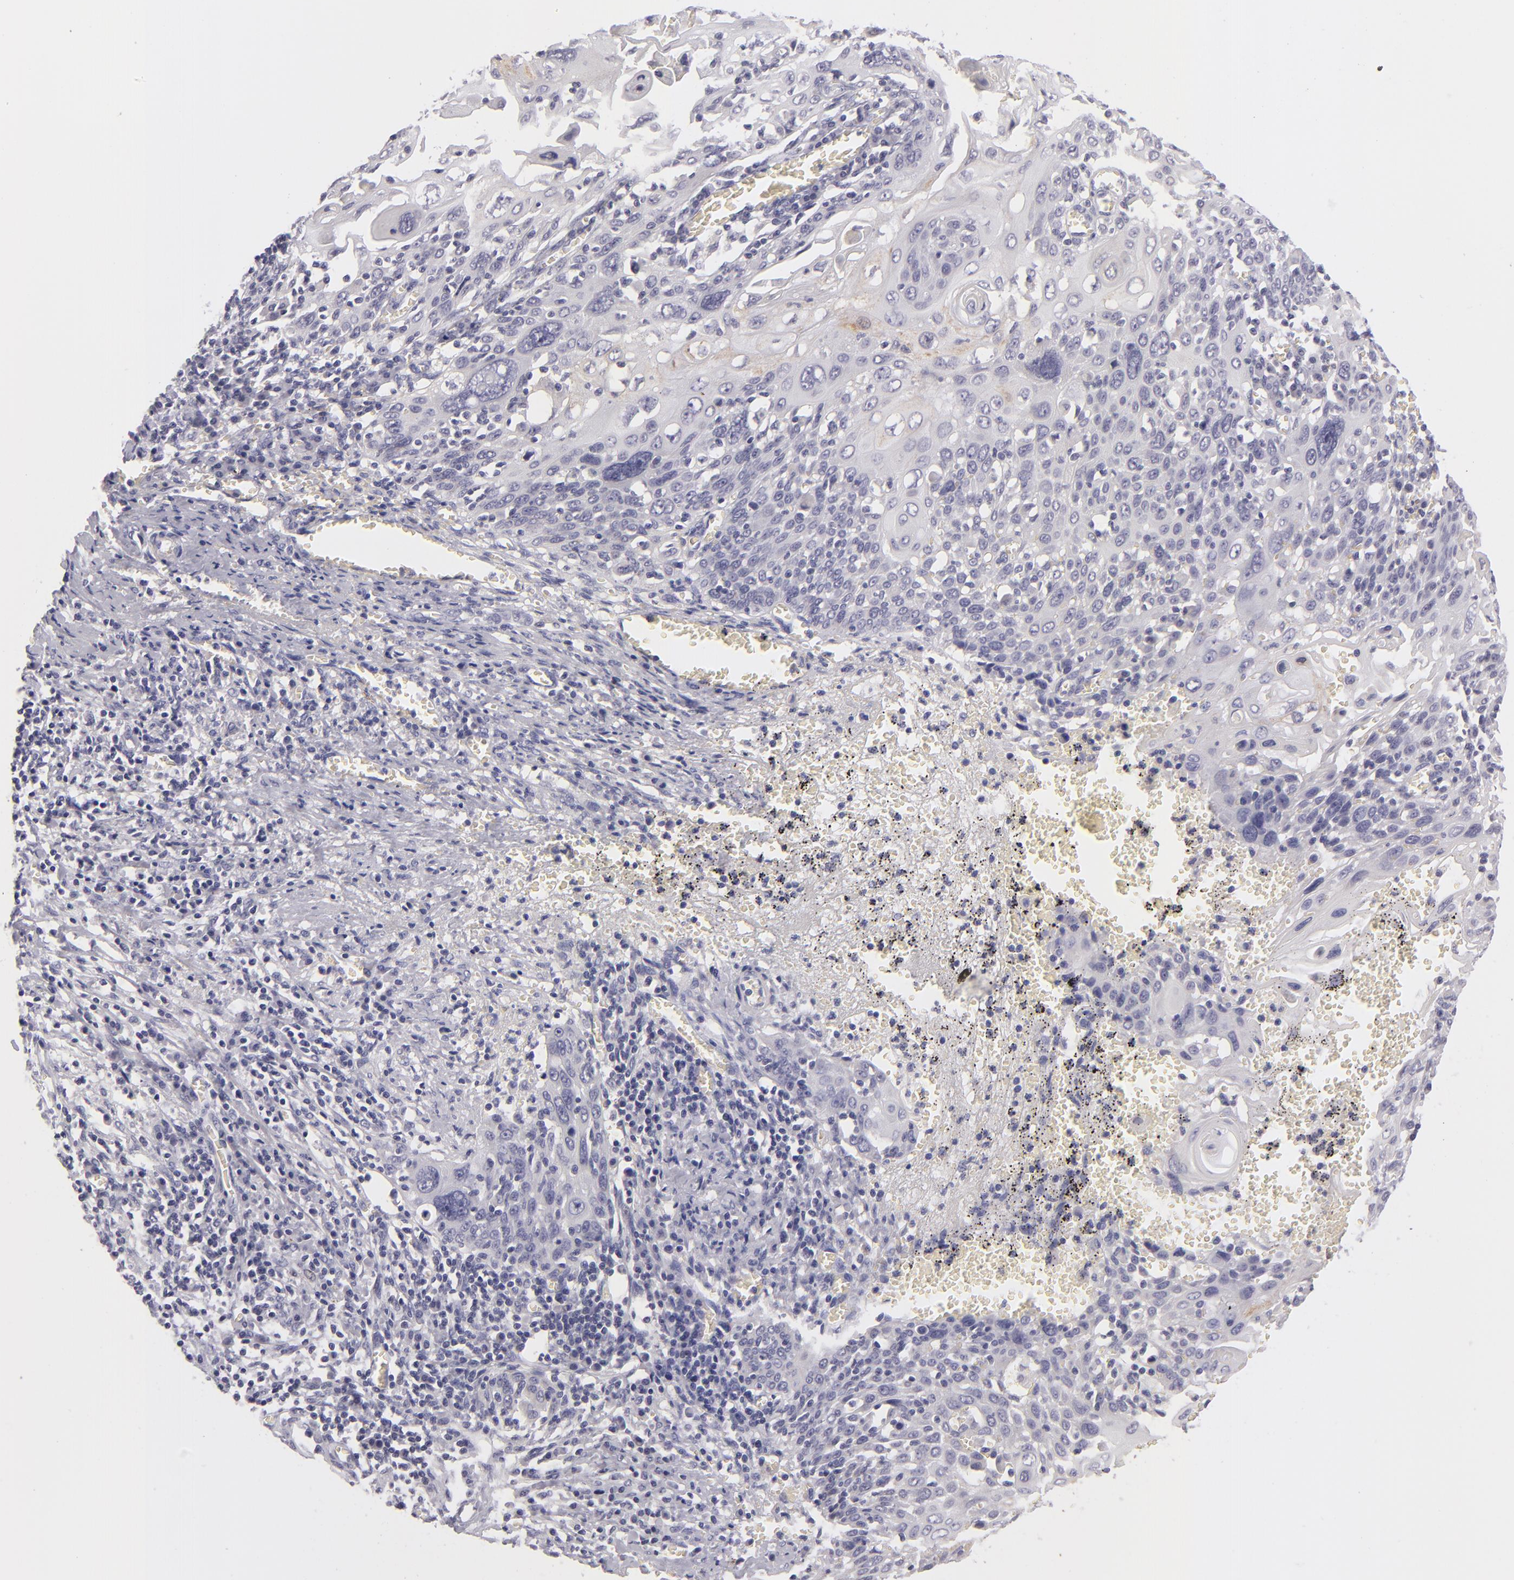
{"staining": {"intensity": "negative", "quantity": "none", "location": "none"}, "tissue": "cervical cancer", "cell_type": "Tumor cells", "image_type": "cancer", "snomed": [{"axis": "morphology", "description": "Squamous cell carcinoma, NOS"}, {"axis": "topography", "description": "Cervix"}], "caption": "This is an immunohistochemistry (IHC) image of human squamous cell carcinoma (cervical). There is no expression in tumor cells.", "gene": "TNNC1", "patient": {"sex": "female", "age": 54}}